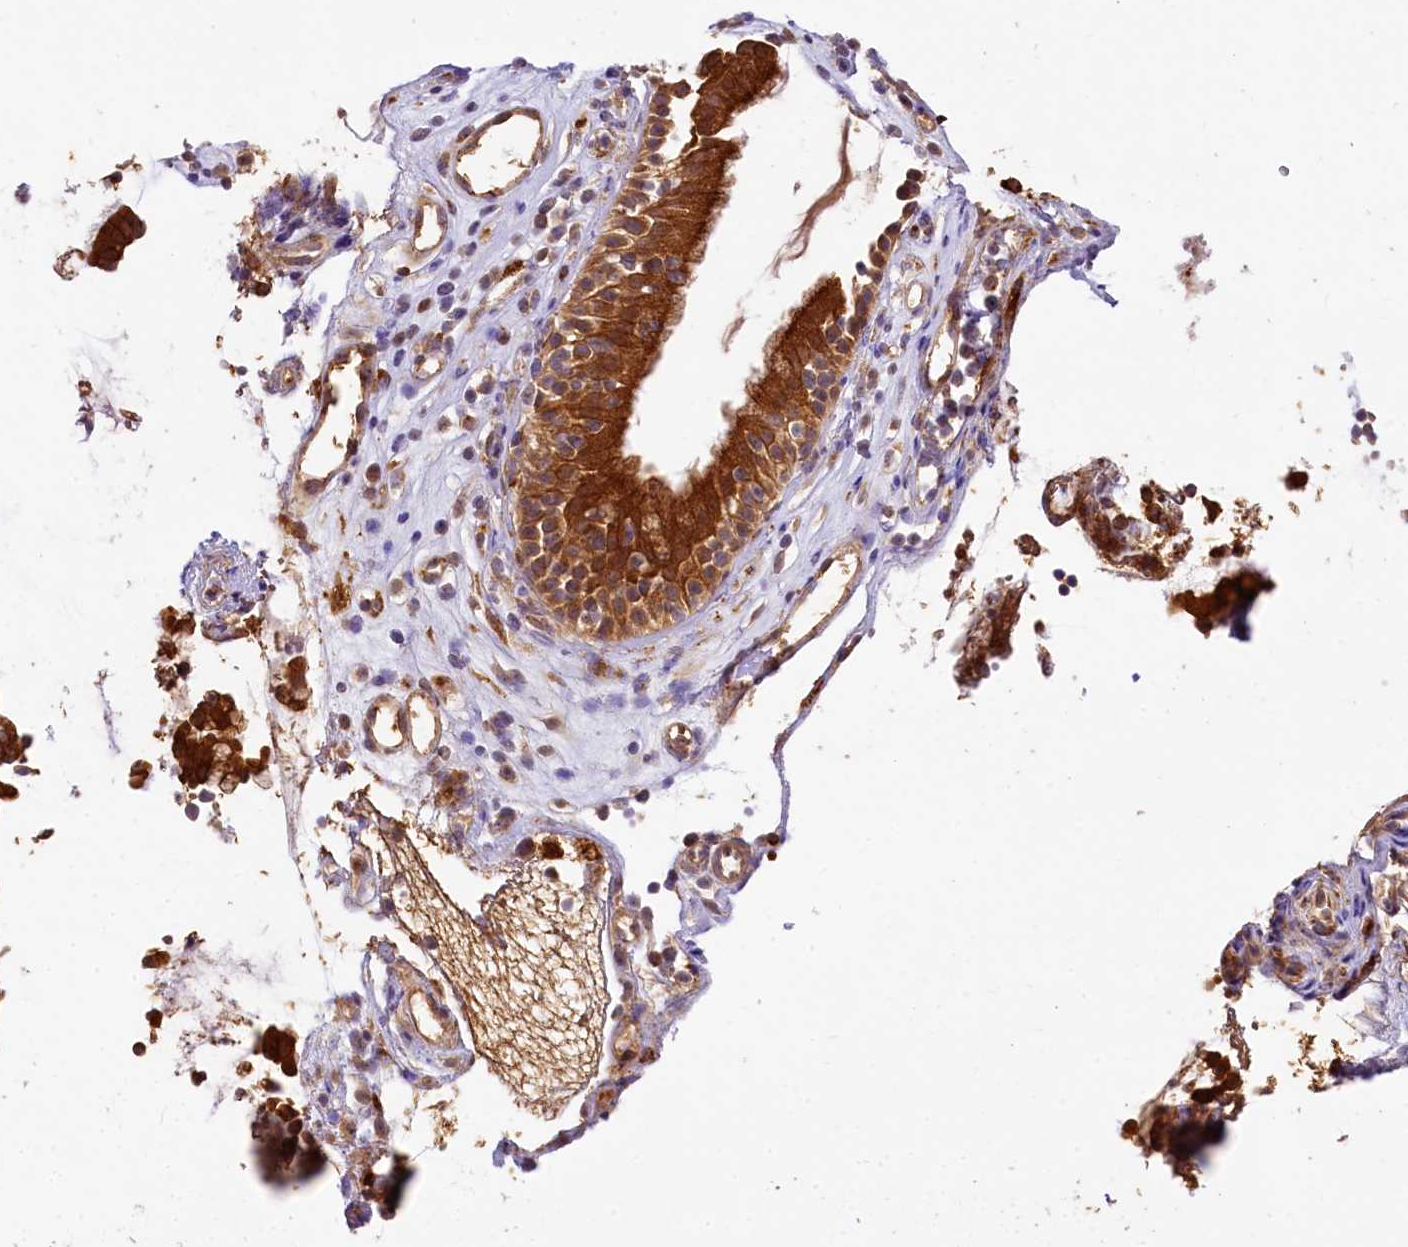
{"staining": {"intensity": "strong", "quantity": ">75%", "location": "cytoplasmic/membranous"}, "tissue": "nasopharynx", "cell_type": "Respiratory epithelial cells", "image_type": "normal", "snomed": [{"axis": "morphology", "description": "Normal tissue, NOS"}, {"axis": "morphology", "description": "Inflammation, NOS"}, {"axis": "topography", "description": "Nasopharynx"}], "caption": "Protein staining of normal nasopharynx reveals strong cytoplasmic/membranous staining in approximately >75% of respiratory epithelial cells. The staining is performed using DAB brown chromogen to label protein expression. The nuclei are counter-stained blue using hematoxylin.", "gene": "PPIP5K2", "patient": {"sex": "male", "age": 29}}